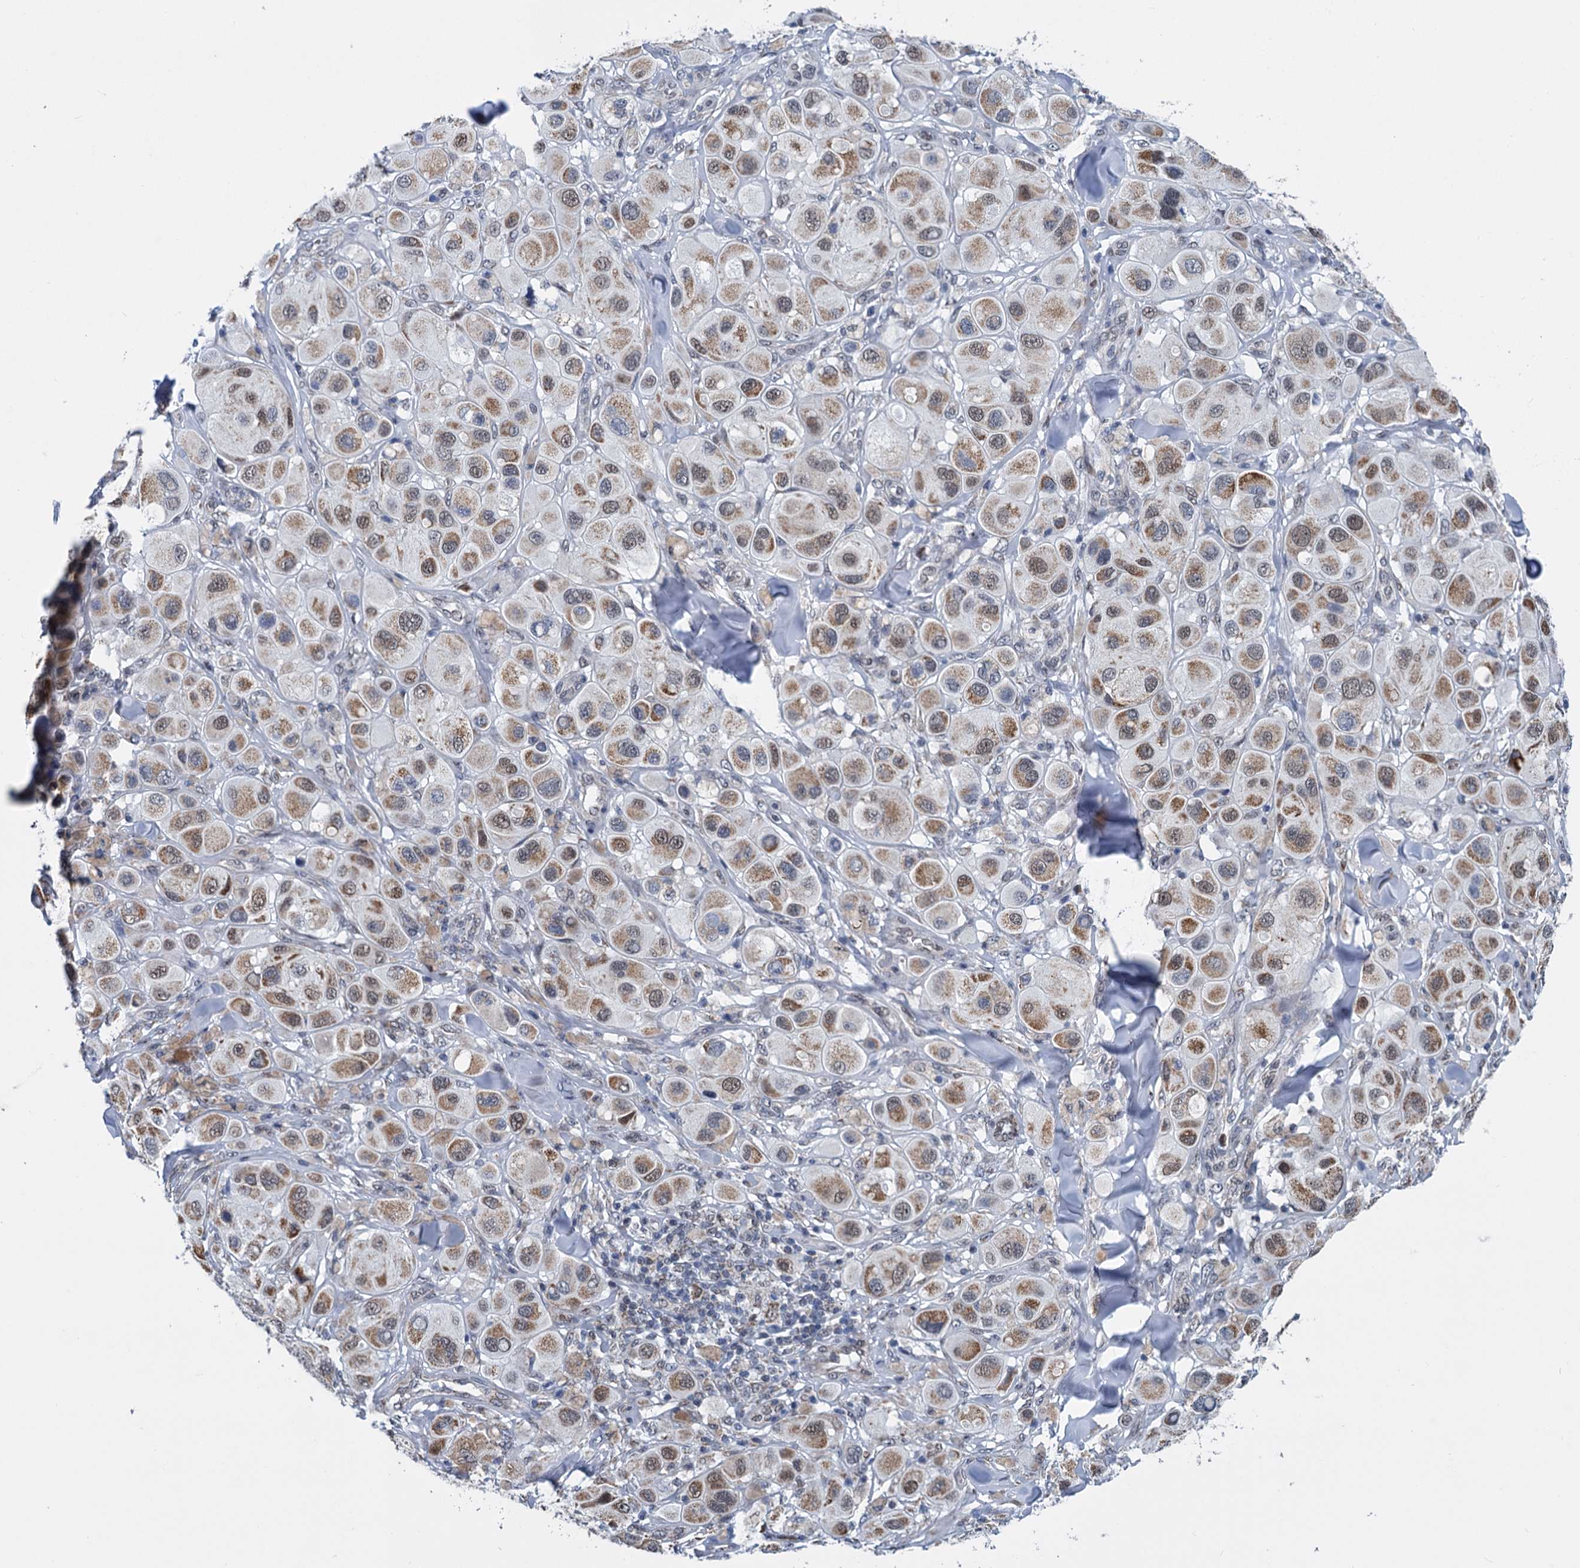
{"staining": {"intensity": "moderate", "quantity": ">75%", "location": "cytoplasmic/membranous,nuclear"}, "tissue": "melanoma", "cell_type": "Tumor cells", "image_type": "cancer", "snomed": [{"axis": "morphology", "description": "Malignant melanoma, Metastatic site"}, {"axis": "topography", "description": "Skin"}], "caption": "Melanoma stained for a protein (brown) exhibits moderate cytoplasmic/membranous and nuclear positive expression in about >75% of tumor cells.", "gene": "MORN3", "patient": {"sex": "male", "age": 41}}